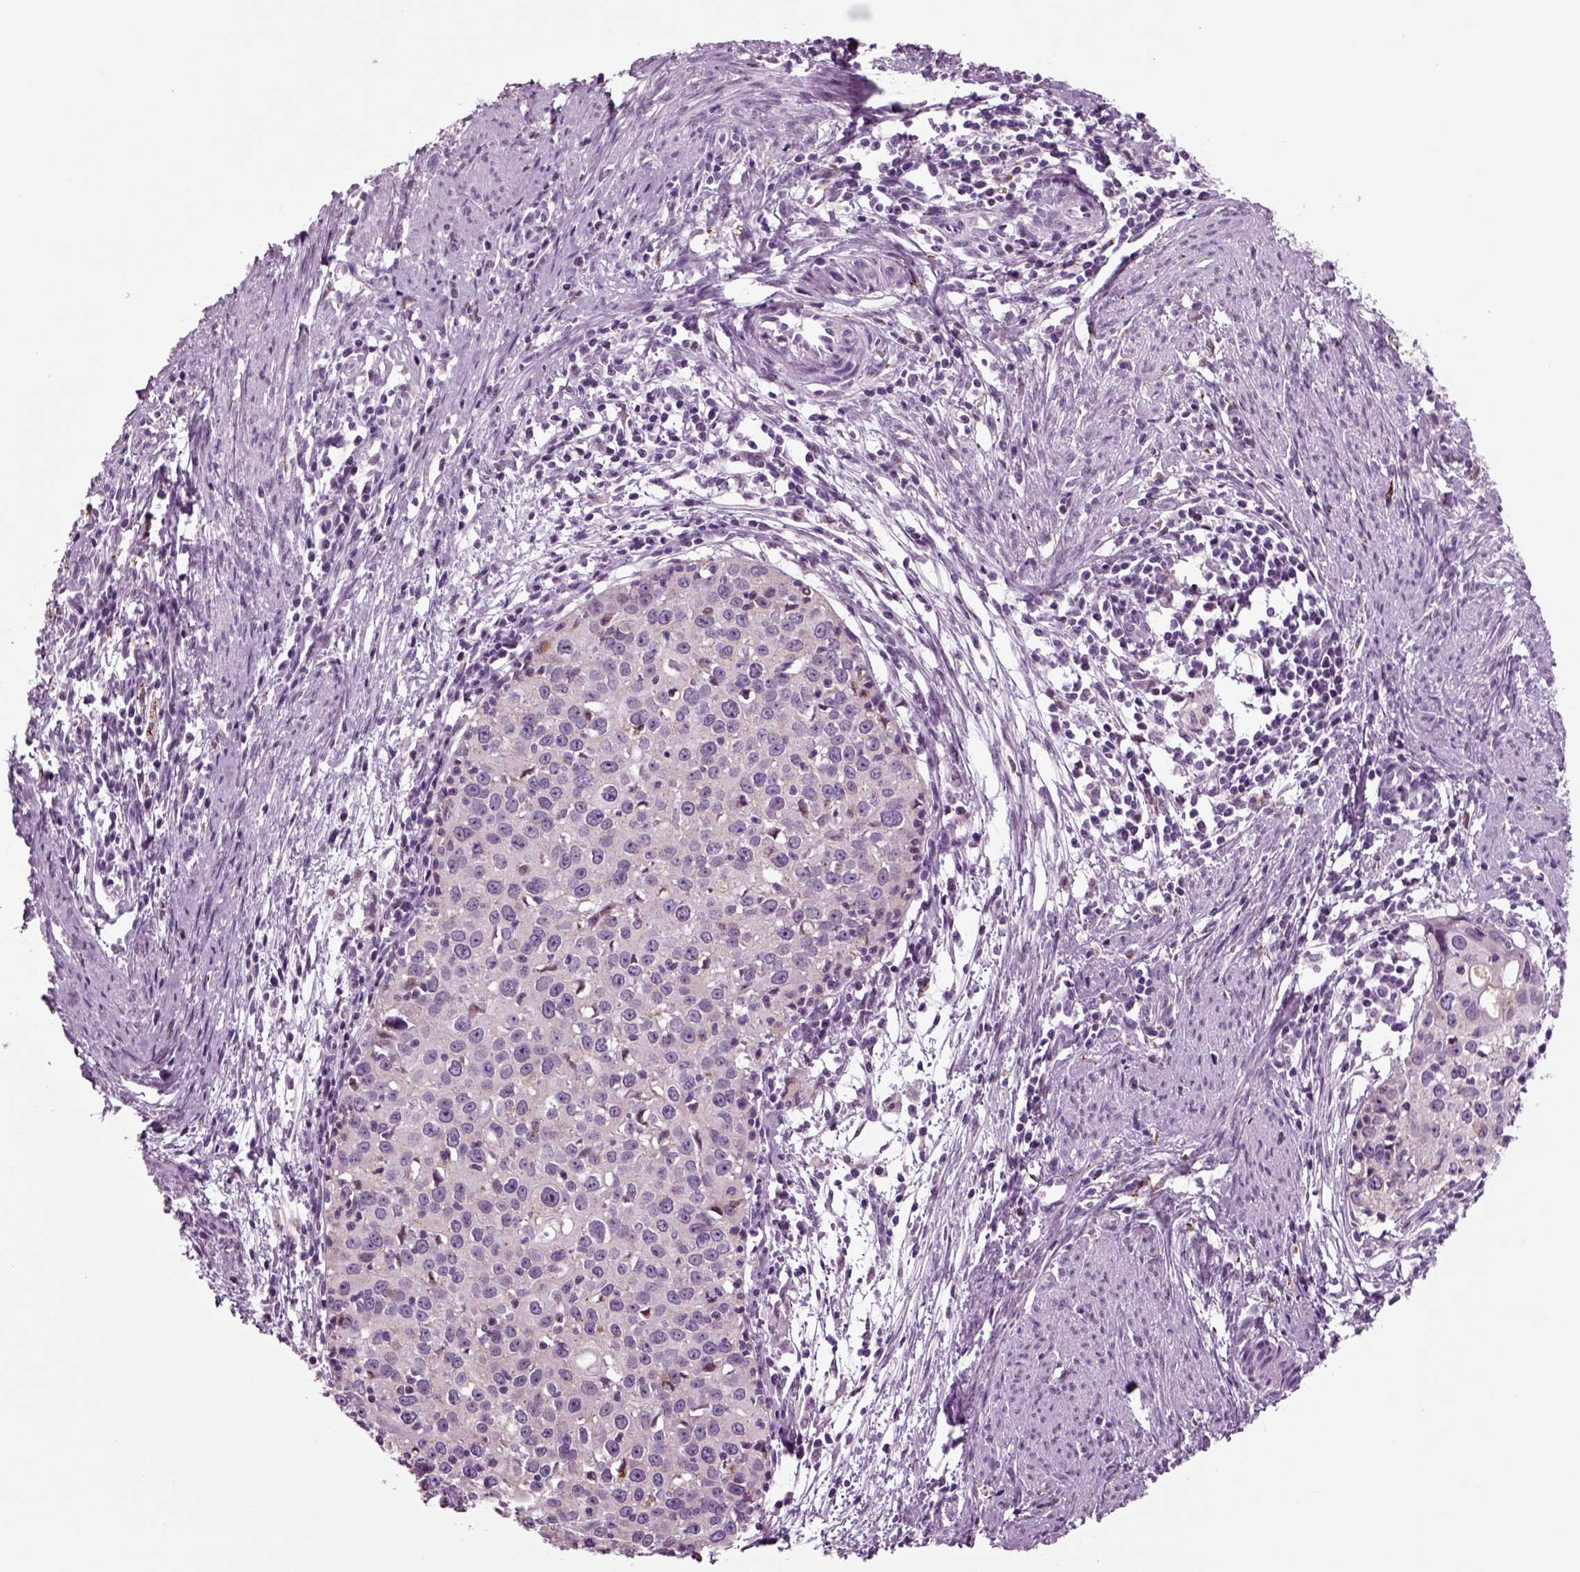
{"staining": {"intensity": "negative", "quantity": "none", "location": "none"}, "tissue": "cervical cancer", "cell_type": "Tumor cells", "image_type": "cancer", "snomed": [{"axis": "morphology", "description": "Squamous cell carcinoma, NOS"}, {"axis": "topography", "description": "Cervix"}], "caption": "Immunohistochemistry of squamous cell carcinoma (cervical) shows no expression in tumor cells.", "gene": "CHGB", "patient": {"sex": "female", "age": 40}}